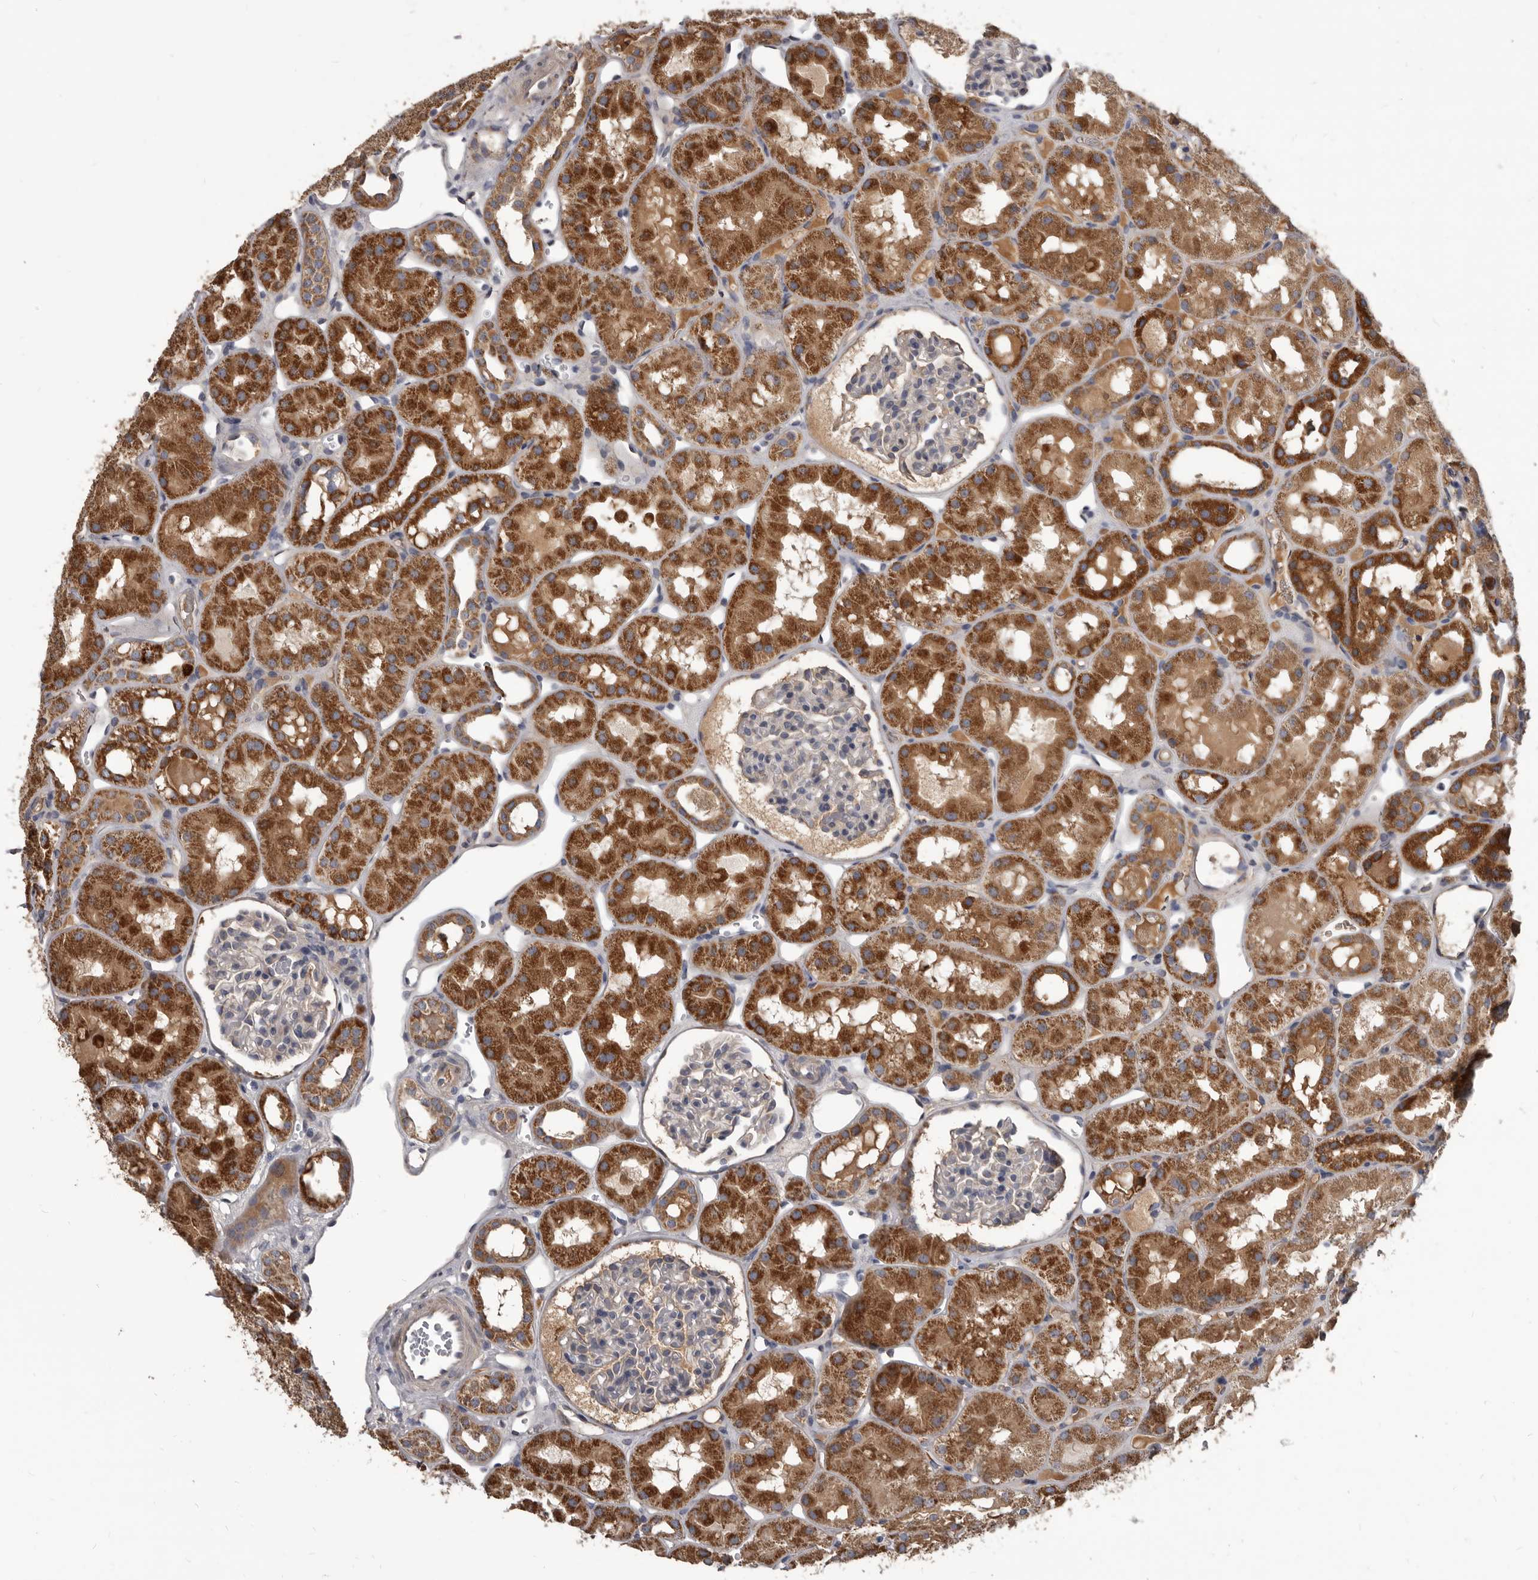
{"staining": {"intensity": "negative", "quantity": "none", "location": "none"}, "tissue": "kidney", "cell_type": "Cells in glomeruli", "image_type": "normal", "snomed": [{"axis": "morphology", "description": "Normal tissue, NOS"}, {"axis": "topography", "description": "Kidney"}], "caption": "Immunohistochemical staining of normal human kidney reveals no significant expression in cells in glomeruli.", "gene": "ALDH5A1", "patient": {"sex": "male", "age": 16}}